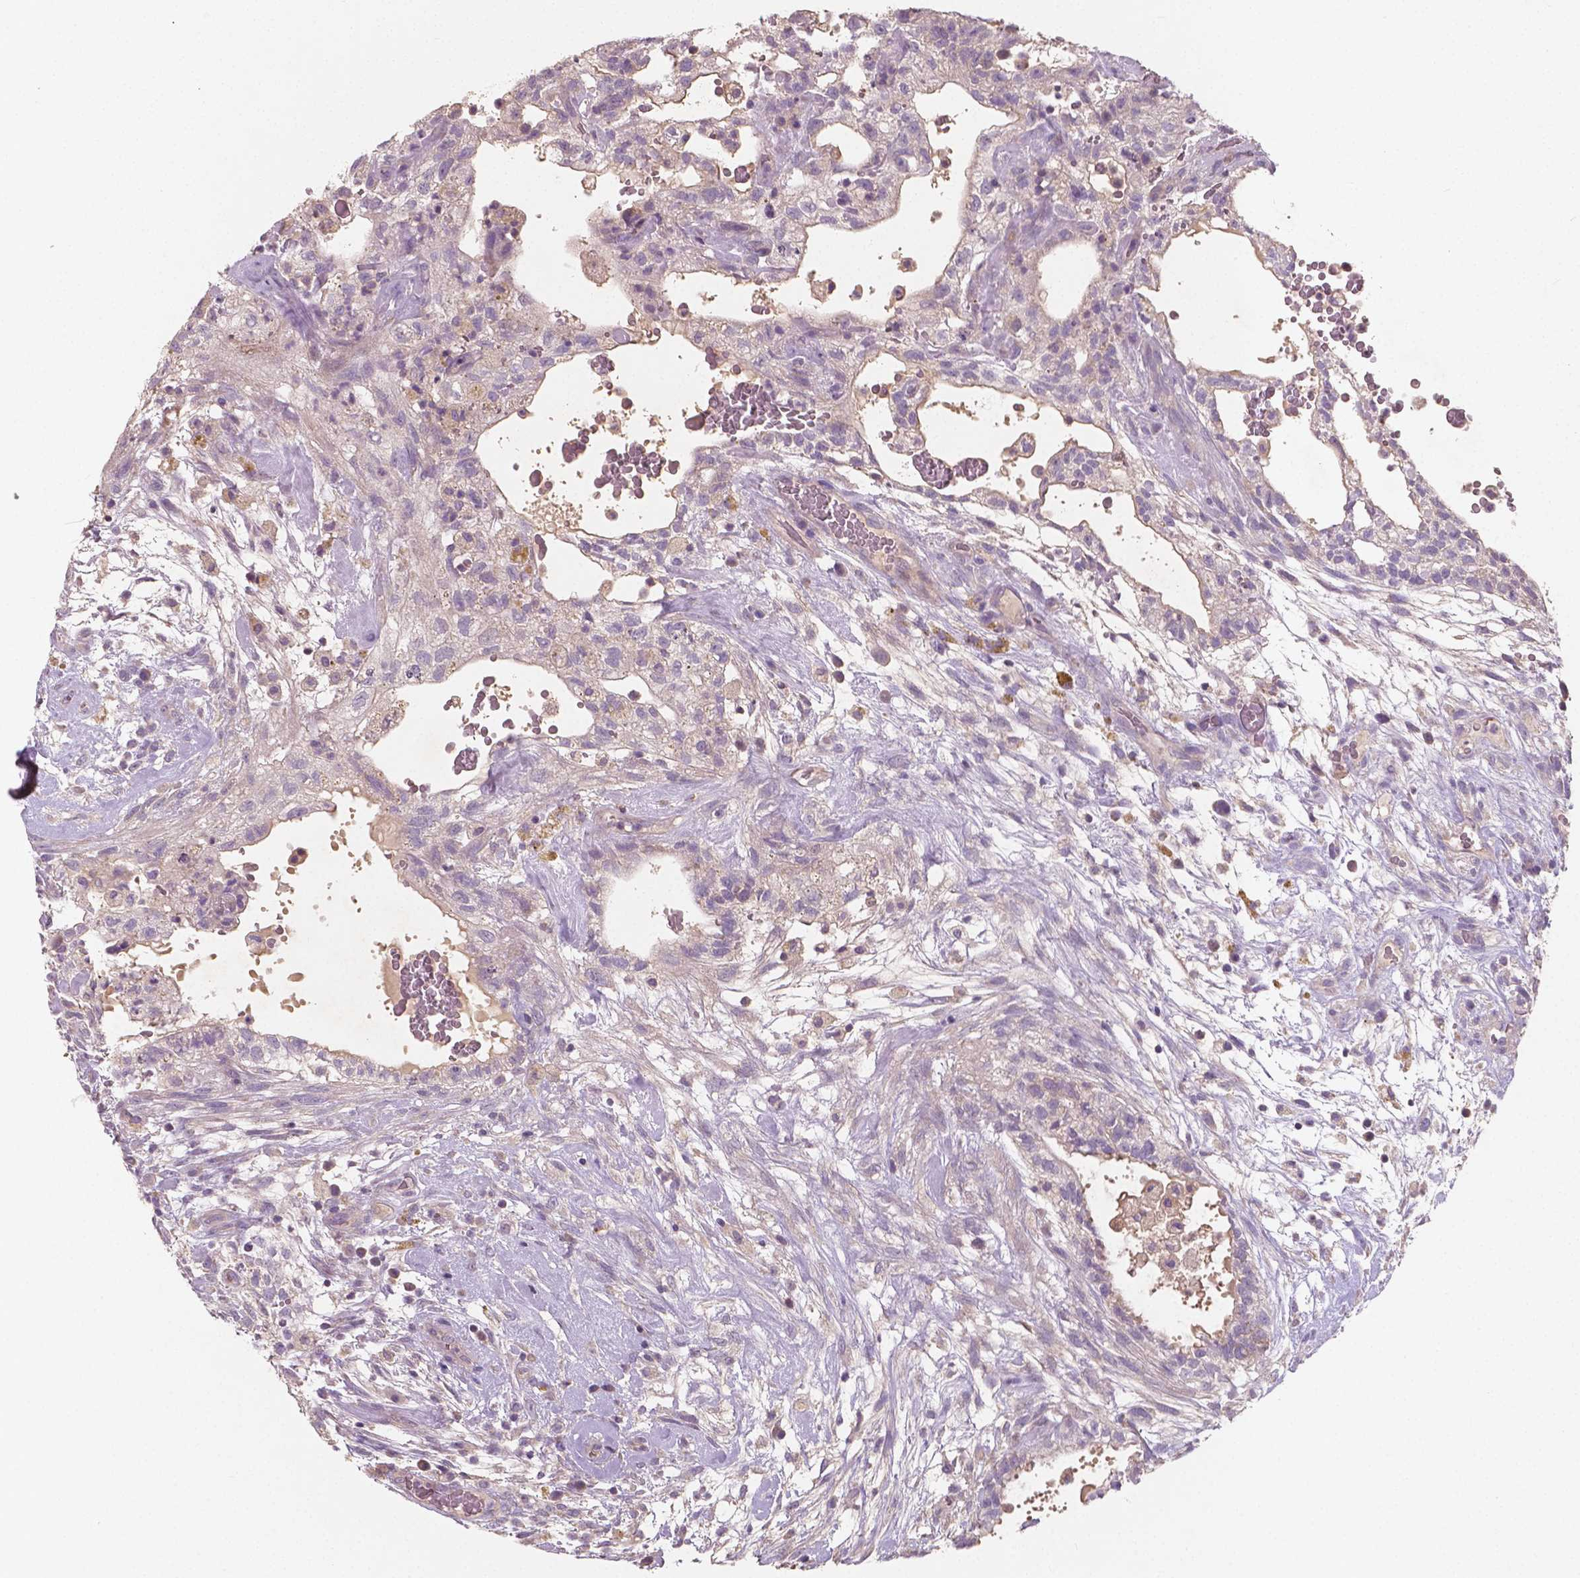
{"staining": {"intensity": "negative", "quantity": "none", "location": "none"}, "tissue": "testis cancer", "cell_type": "Tumor cells", "image_type": "cancer", "snomed": [{"axis": "morphology", "description": "Normal tissue, NOS"}, {"axis": "morphology", "description": "Carcinoma, Embryonal, NOS"}, {"axis": "topography", "description": "Testis"}], "caption": "Testis embryonal carcinoma was stained to show a protein in brown. There is no significant staining in tumor cells.", "gene": "LSM14B", "patient": {"sex": "male", "age": 32}}